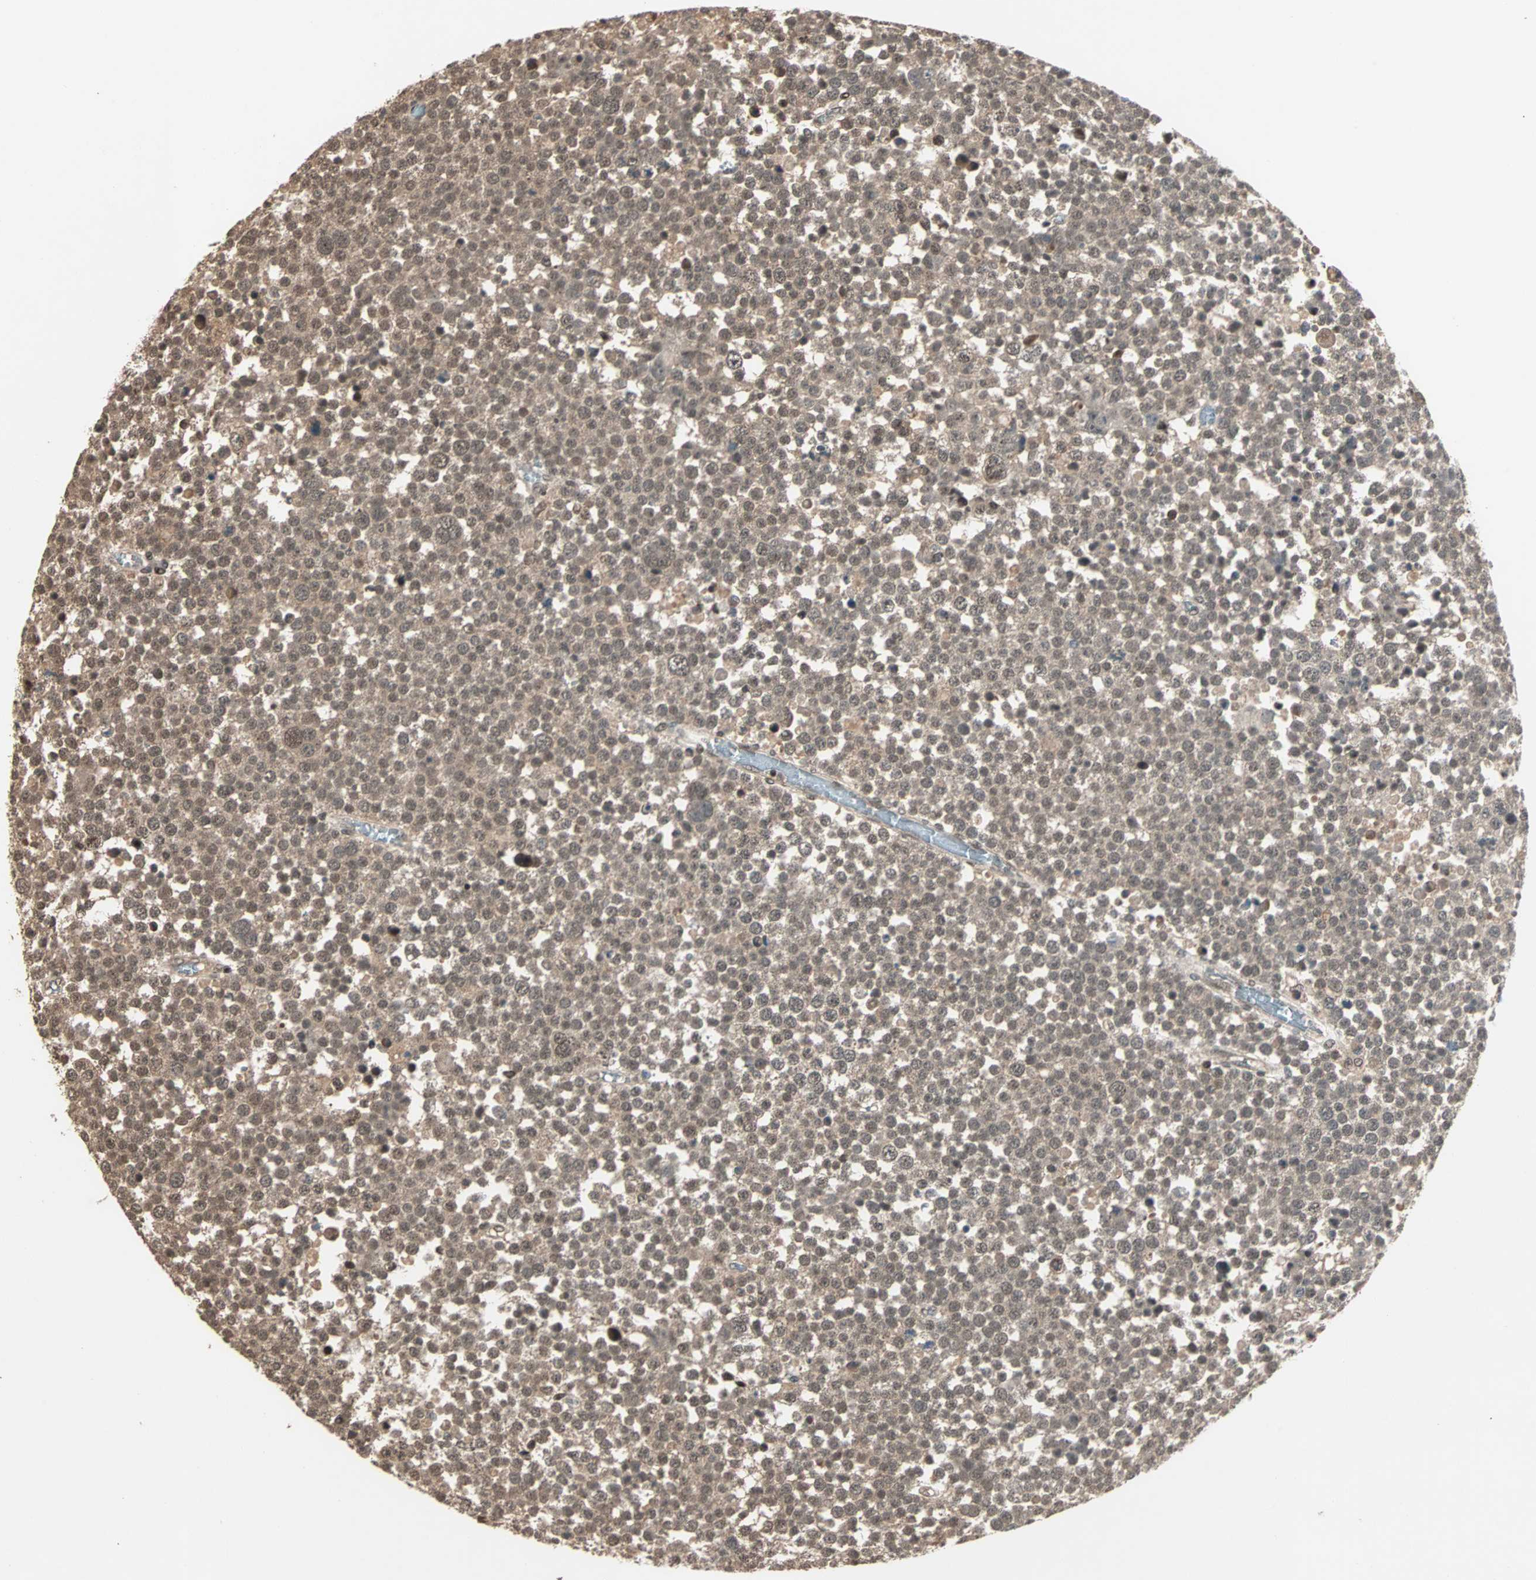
{"staining": {"intensity": "moderate", "quantity": ">75%", "location": "cytoplasmic/membranous,nuclear"}, "tissue": "testis cancer", "cell_type": "Tumor cells", "image_type": "cancer", "snomed": [{"axis": "morphology", "description": "Seminoma, NOS"}, {"axis": "topography", "description": "Testis"}], "caption": "An image of human seminoma (testis) stained for a protein demonstrates moderate cytoplasmic/membranous and nuclear brown staining in tumor cells.", "gene": "ZNF701", "patient": {"sex": "male", "age": 71}}